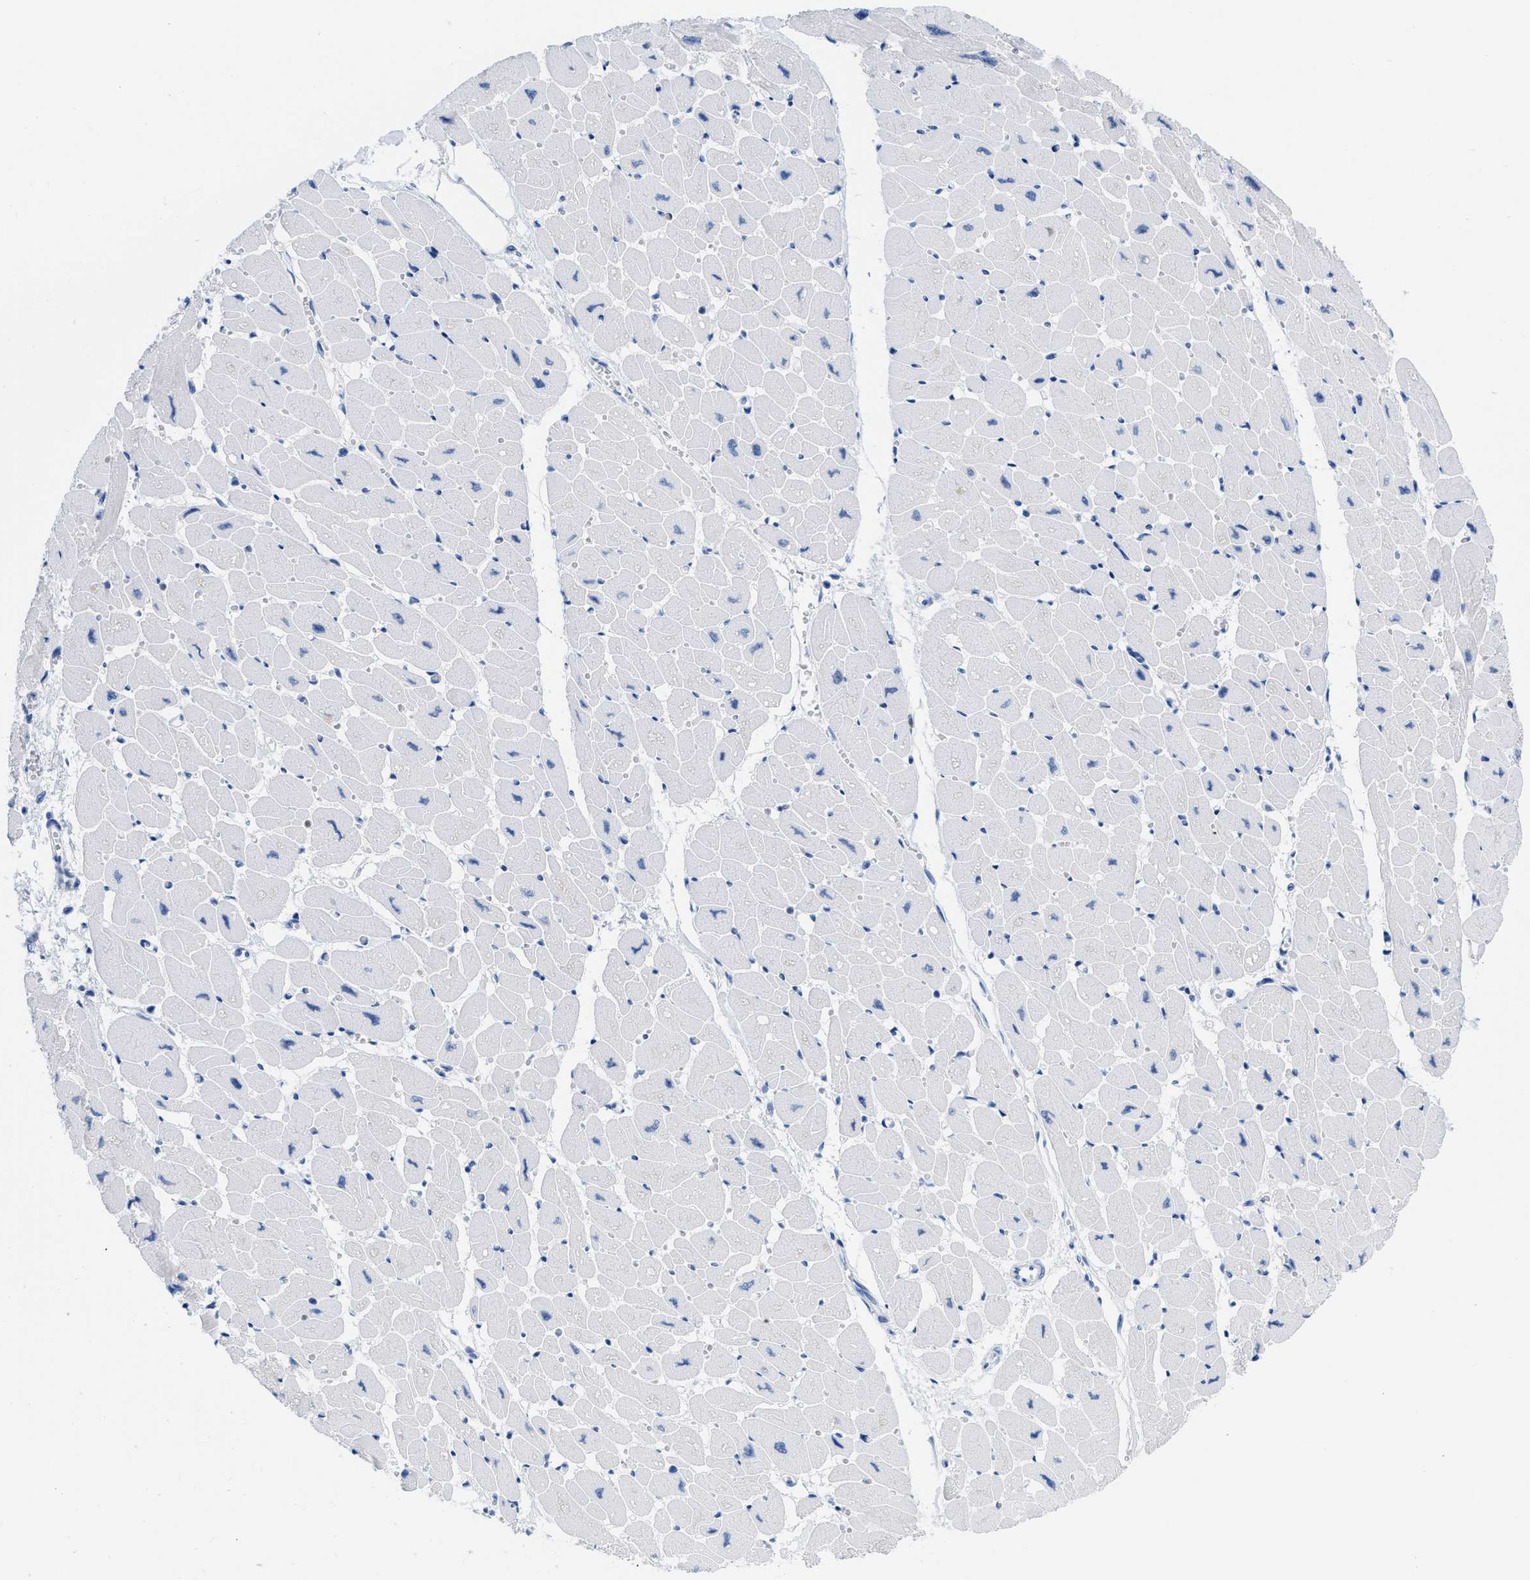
{"staining": {"intensity": "negative", "quantity": "none", "location": "none"}, "tissue": "heart muscle", "cell_type": "Cardiomyocytes", "image_type": "normal", "snomed": [{"axis": "morphology", "description": "Normal tissue, NOS"}, {"axis": "topography", "description": "Heart"}], "caption": "The image shows no significant positivity in cardiomyocytes of heart muscle. (Immunohistochemistry (ihc), brightfield microscopy, high magnification).", "gene": "CR1", "patient": {"sex": "female", "age": 54}}